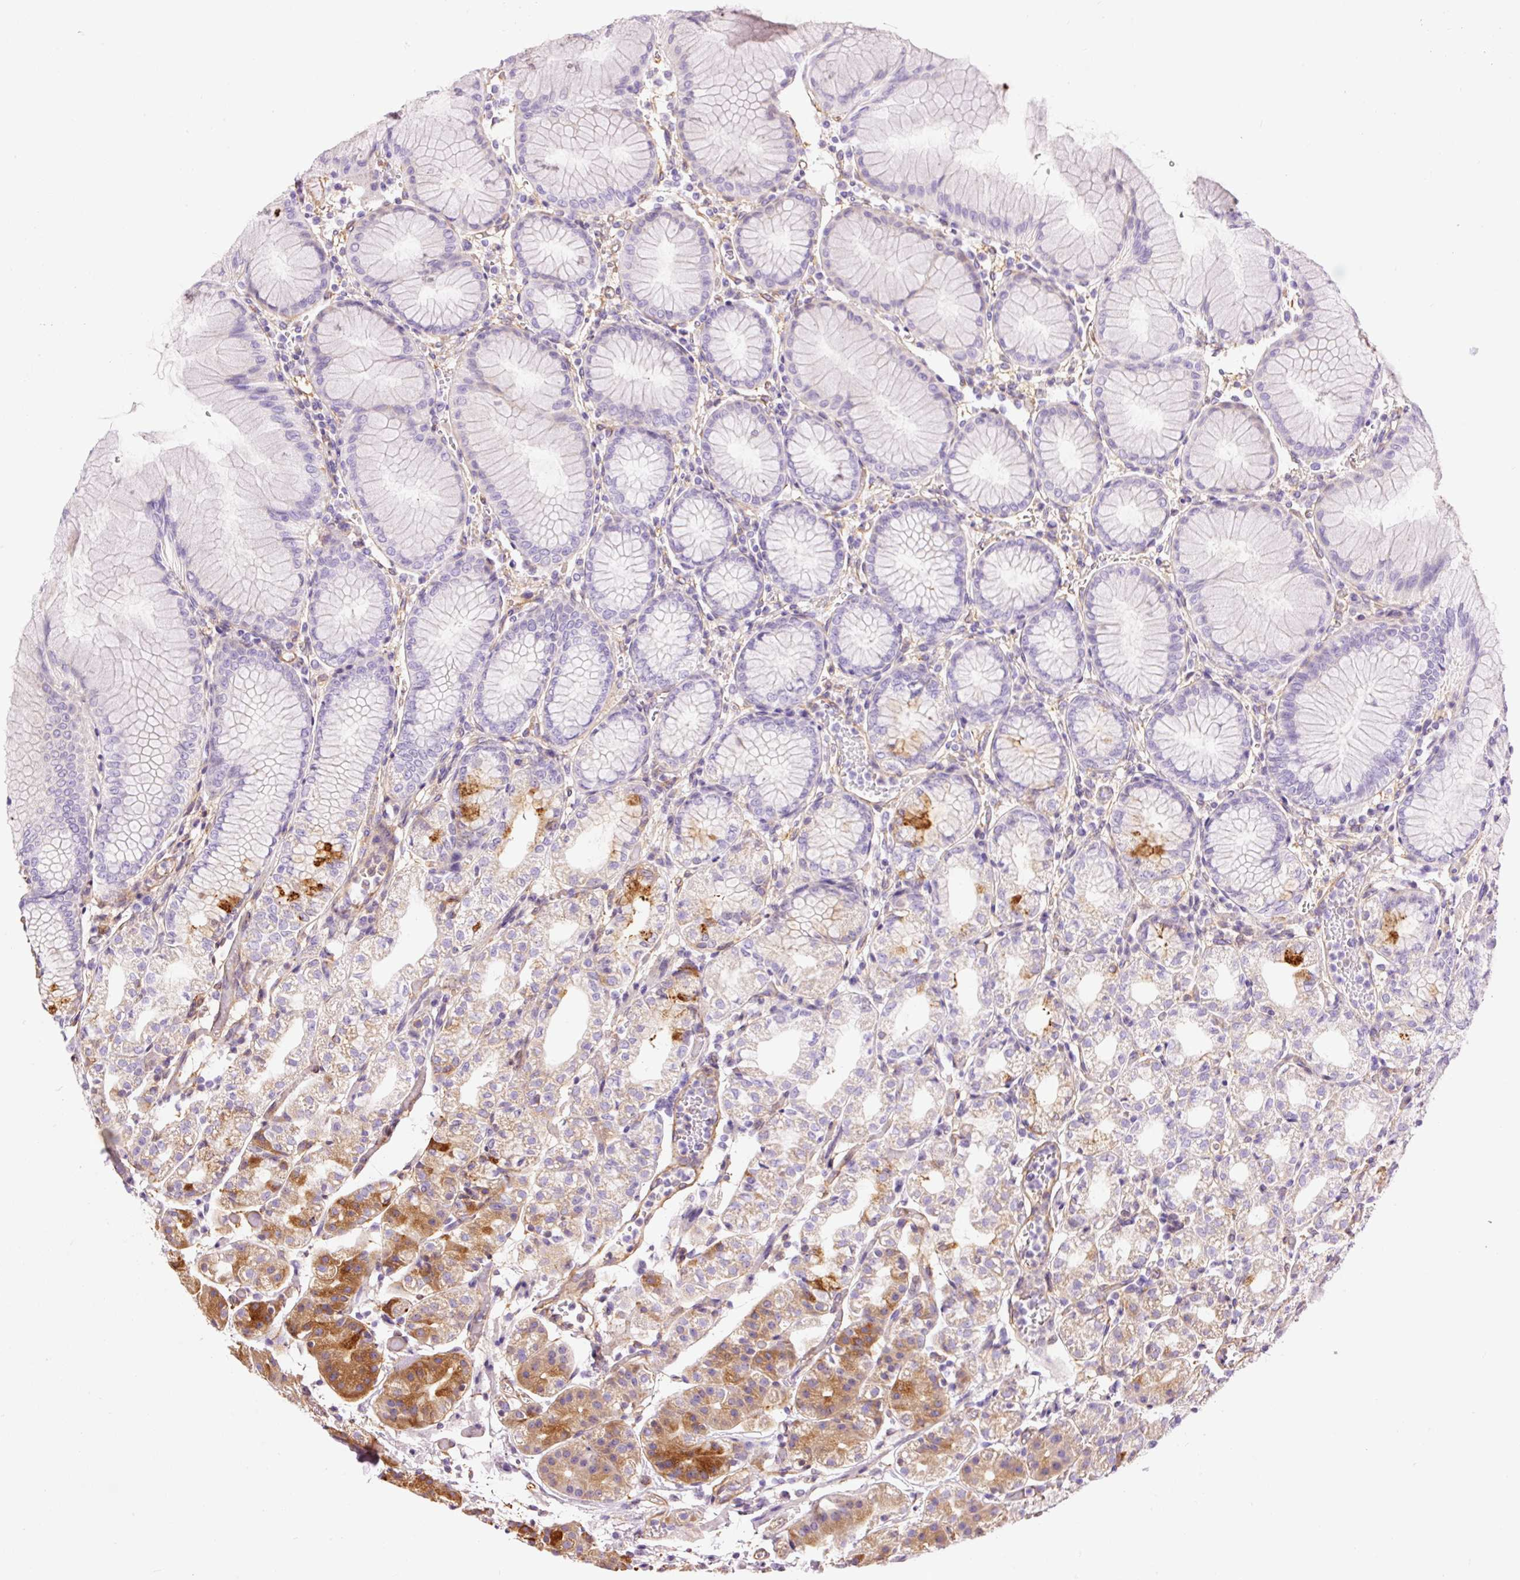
{"staining": {"intensity": "strong", "quantity": "<25%", "location": "cytoplasmic/membranous"}, "tissue": "stomach", "cell_type": "Glandular cells", "image_type": "normal", "snomed": [{"axis": "morphology", "description": "Normal tissue, NOS"}, {"axis": "topography", "description": "Stomach"}], "caption": "This is a histology image of IHC staining of benign stomach, which shows strong positivity in the cytoplasmic/membranous of glandular cells.", "gene": "ENSG00000249624", "patient": {"sex": "female", "age": 57}}